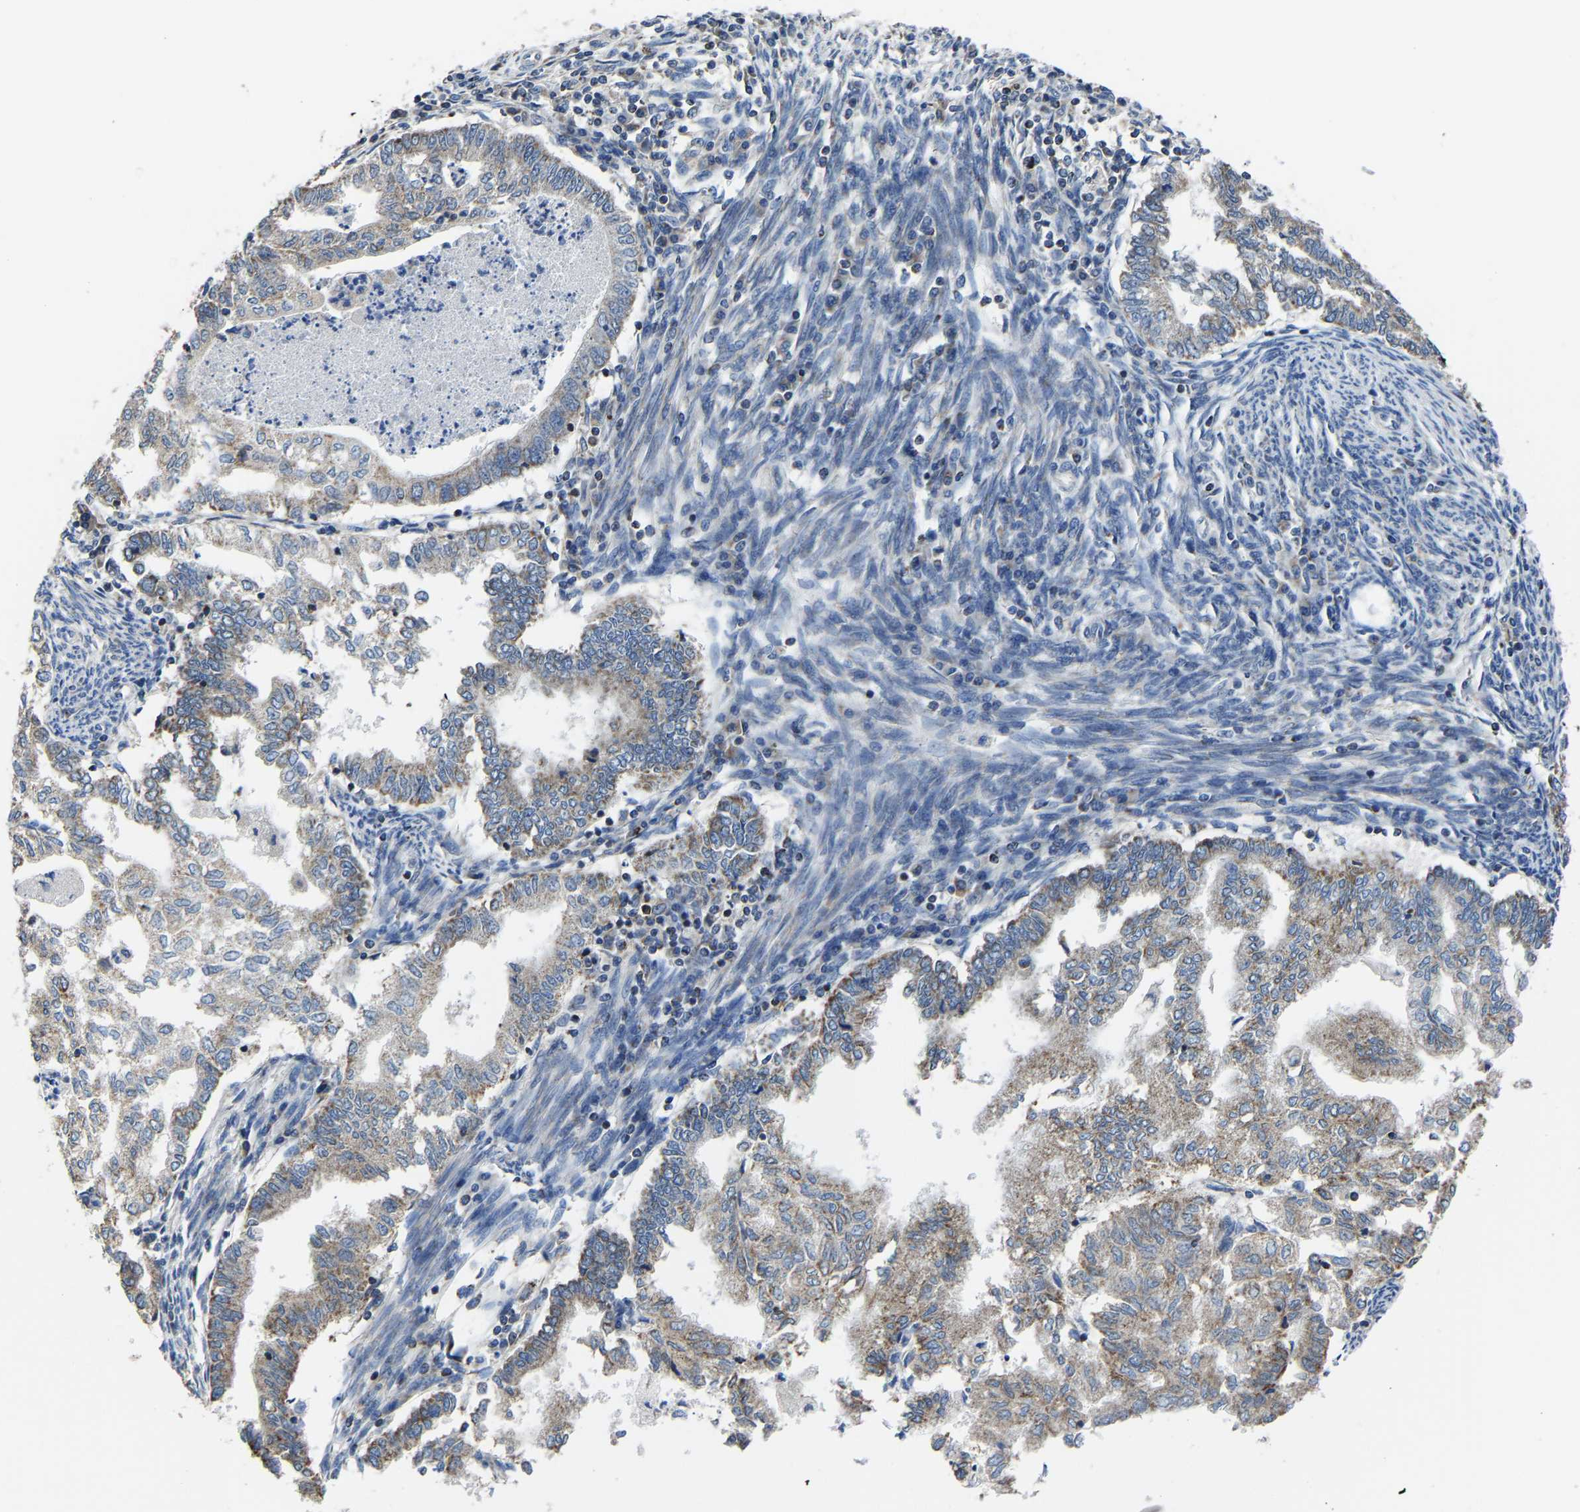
{"staining": {"intensity": "moderate", "quantity": ">75%", "location": "cytoplasmic/membranous"}, "tissue": "endometrial cancer", "cell_type": "Tumor cells", "image_type": "cancer", "snomed": [{"axis": "morphology", "description": "Polyp, NOS"}, {"axis": "morphology", "description": "Adenocarcinoma, NOS"}, {"axis": "morphology", "description": "Adenoma, NOS"}, {"axis": "topography", "description": "Endometrium"}], "caption": "This image exhibits IHC staining of endometrial cancer, with medium moderate cytoplasmic/membranous staining in about >75% of tumor cells.", "gene": "AGK", "patient": {"sex": "female", "age": 79}}